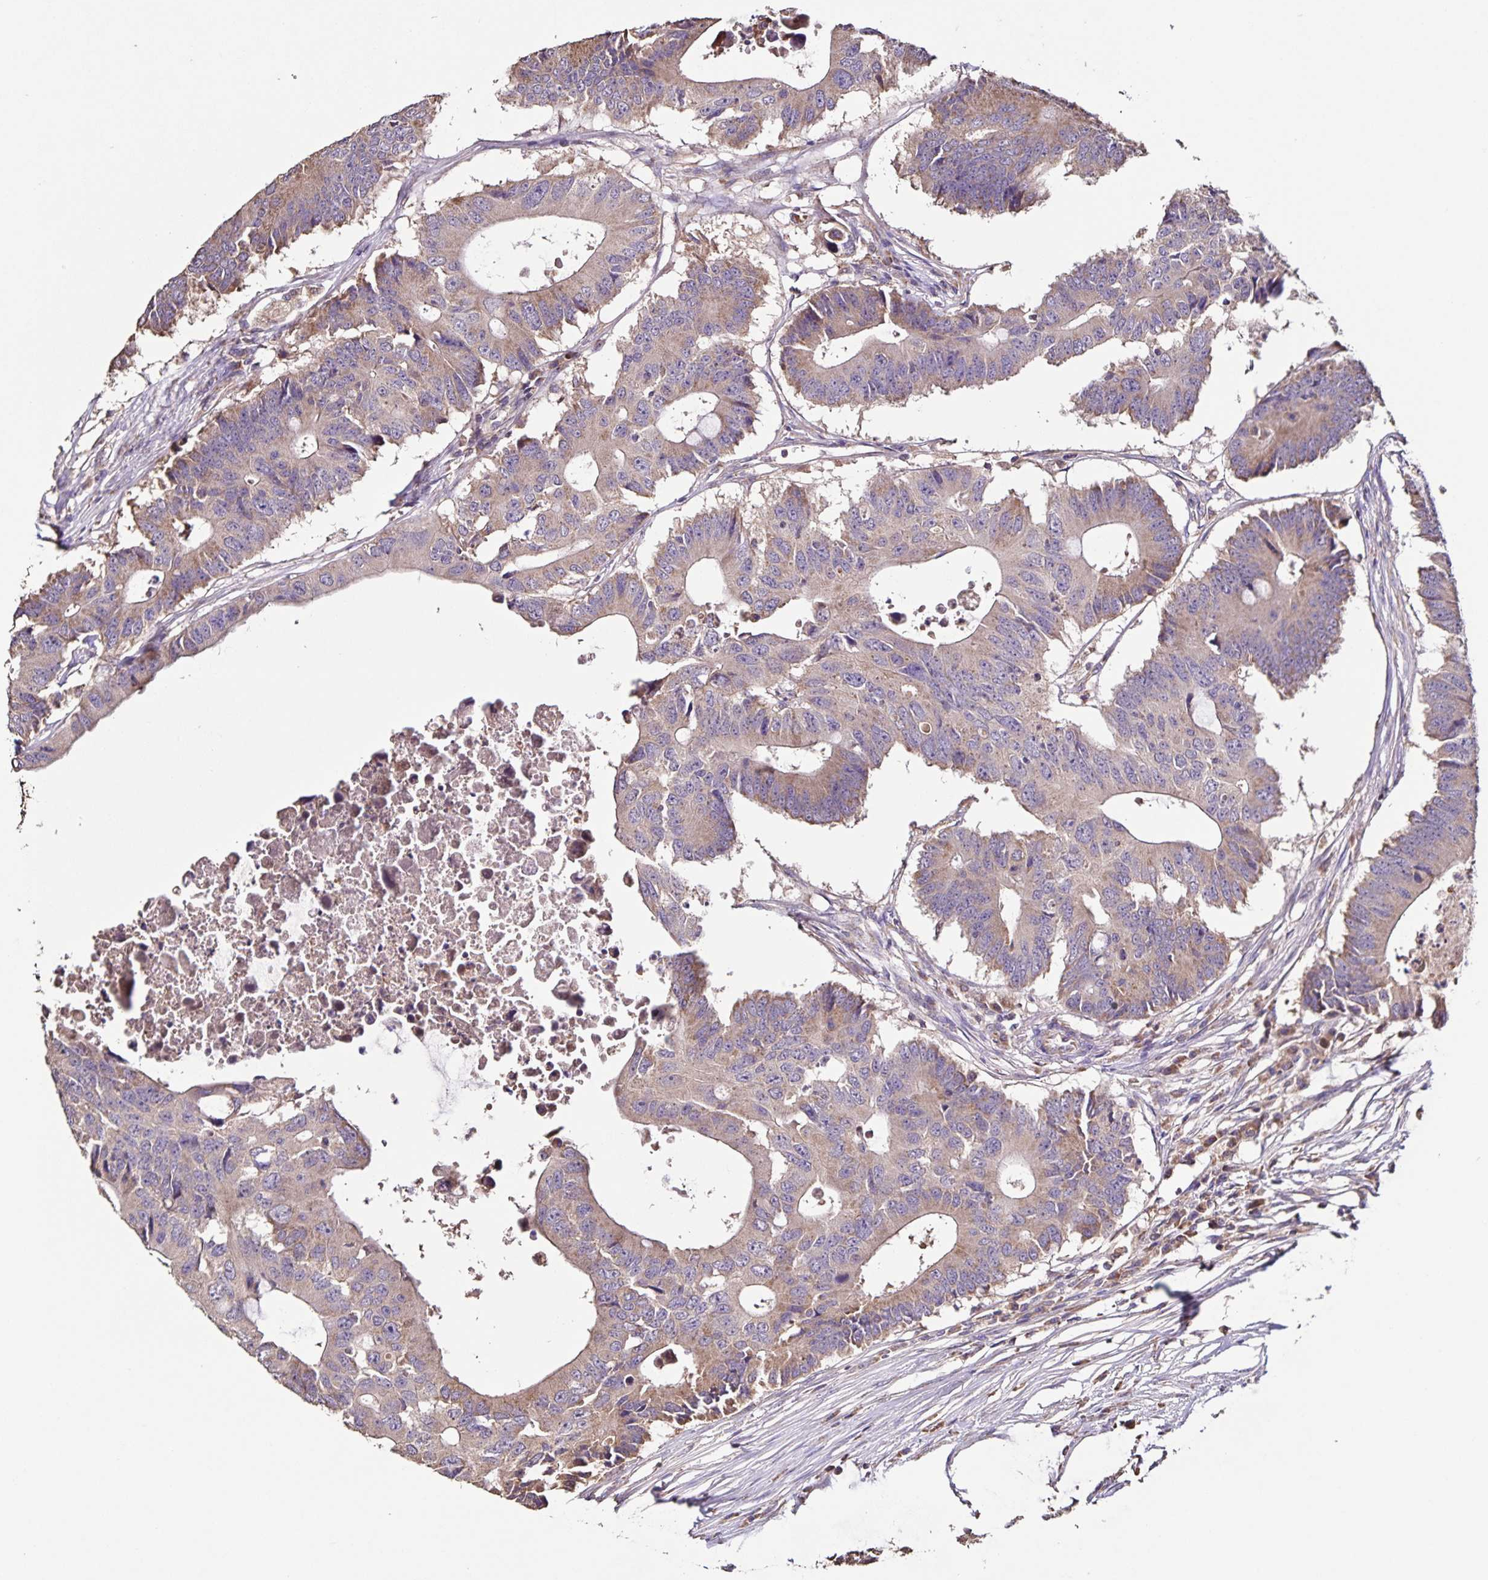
{"staining": {"intensity": "weak", "quantity": "<25%", "location": "cytoplasmic/membranous"}, "tissue": "colorectal cancer", "cell_type": "Tumor cells", "image_type": "cancer", "snomed": [{"axis": "morphology", "description": "Adenocarcinoma, NOS"}, {"axis": "topography", "description": "Colon"}], "caption": "This is a image of immunohistochemistry staining of colorectal cancer (adenocarcinoma), which shows no expression in tumor cells. The staining was performed using DAB to visualize the protein expression in brown, while the nuclei were stained in blue with hematoxylin (Magnification: 20x).", "gene": "MAN1A1", "patient": {"sex": "male", "age": 71}}